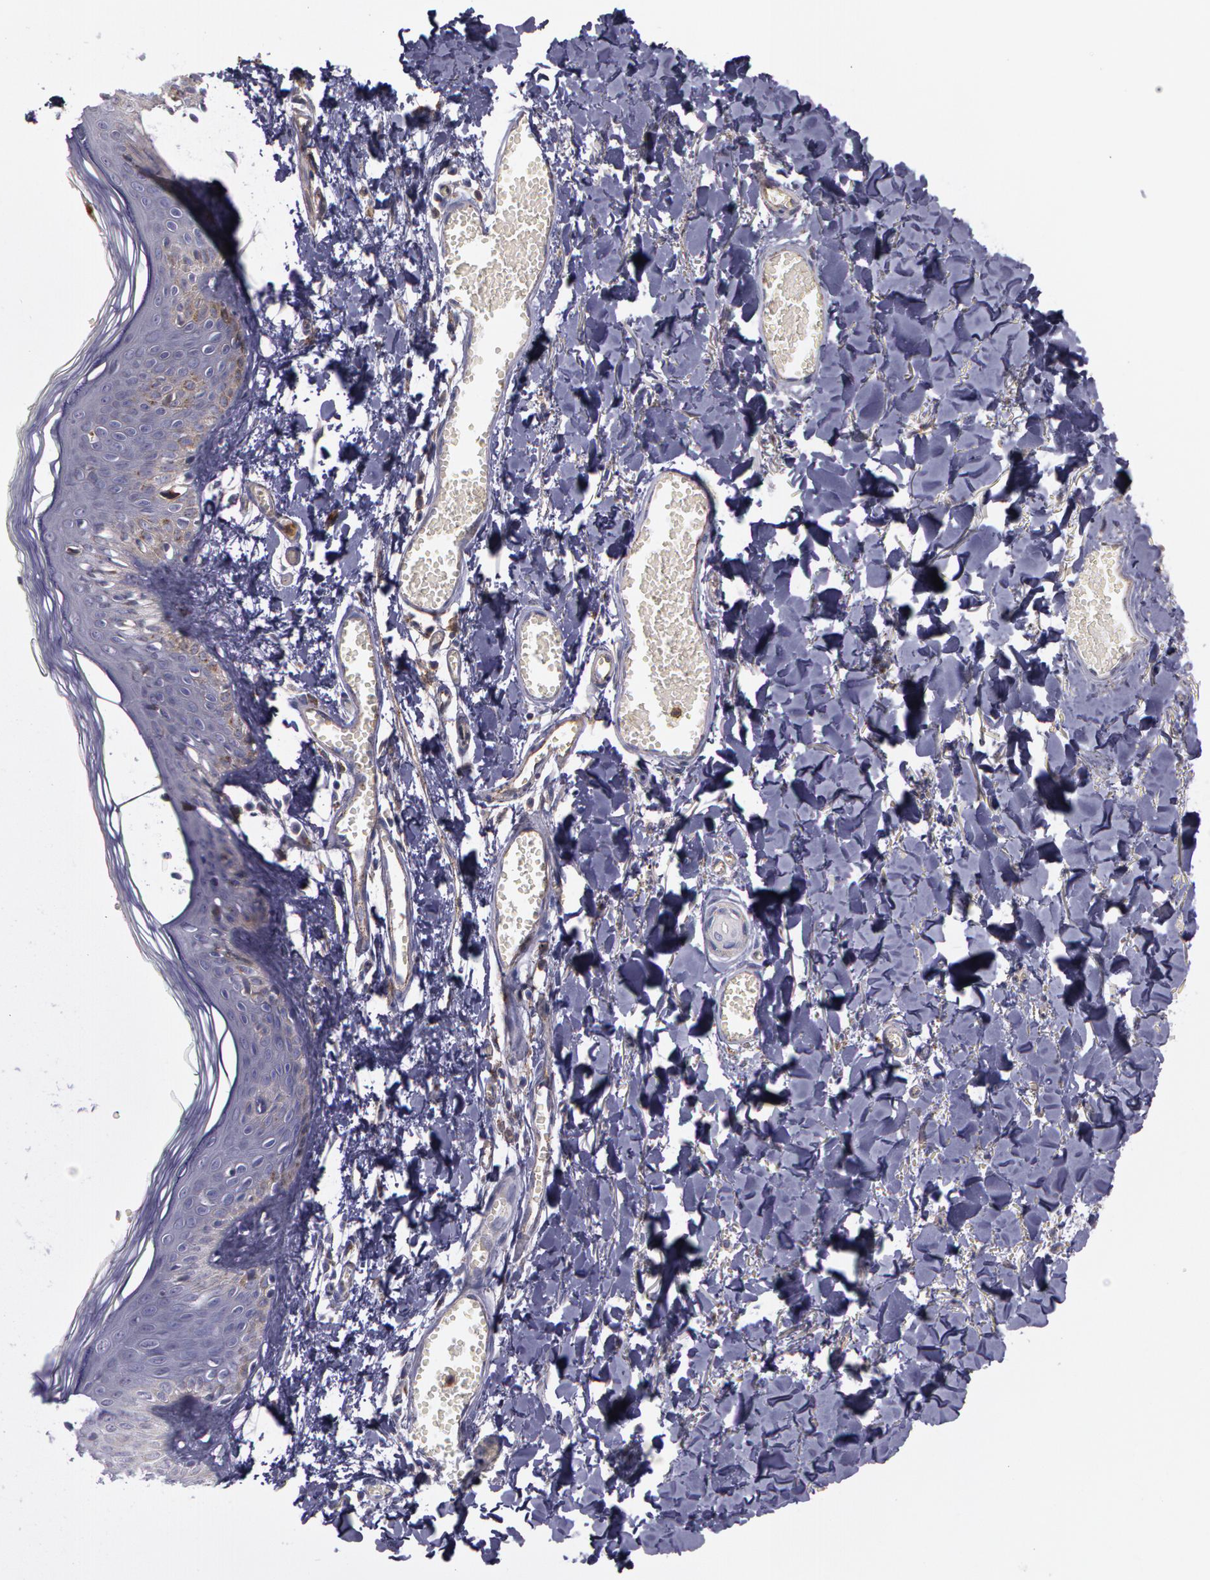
{"staining": {"intensity": "negative", "quantity": "none", "location": "none"}, "tissue": "skin", "cell_type": "Fibroblasts", "image_type": "normal", "snomed": [{"axis": "morphology", "description": "Normal tissue, NOS"}, {"axis": "morphology", "description": "Sarcoma, NOS"}, {"axis": "topography", "description": "Skin"}, {"axis": "topography", "description": "Soft tissue"}], "caption": "The photomicrograph displays no significant staining in fibroblasts of skin. The staining is performed using DAB brown chromogen with nuclei counter-stained in using hematoxylin.", "gene": "FLOT2", "patient": {"sex": "female", "age": 51}}